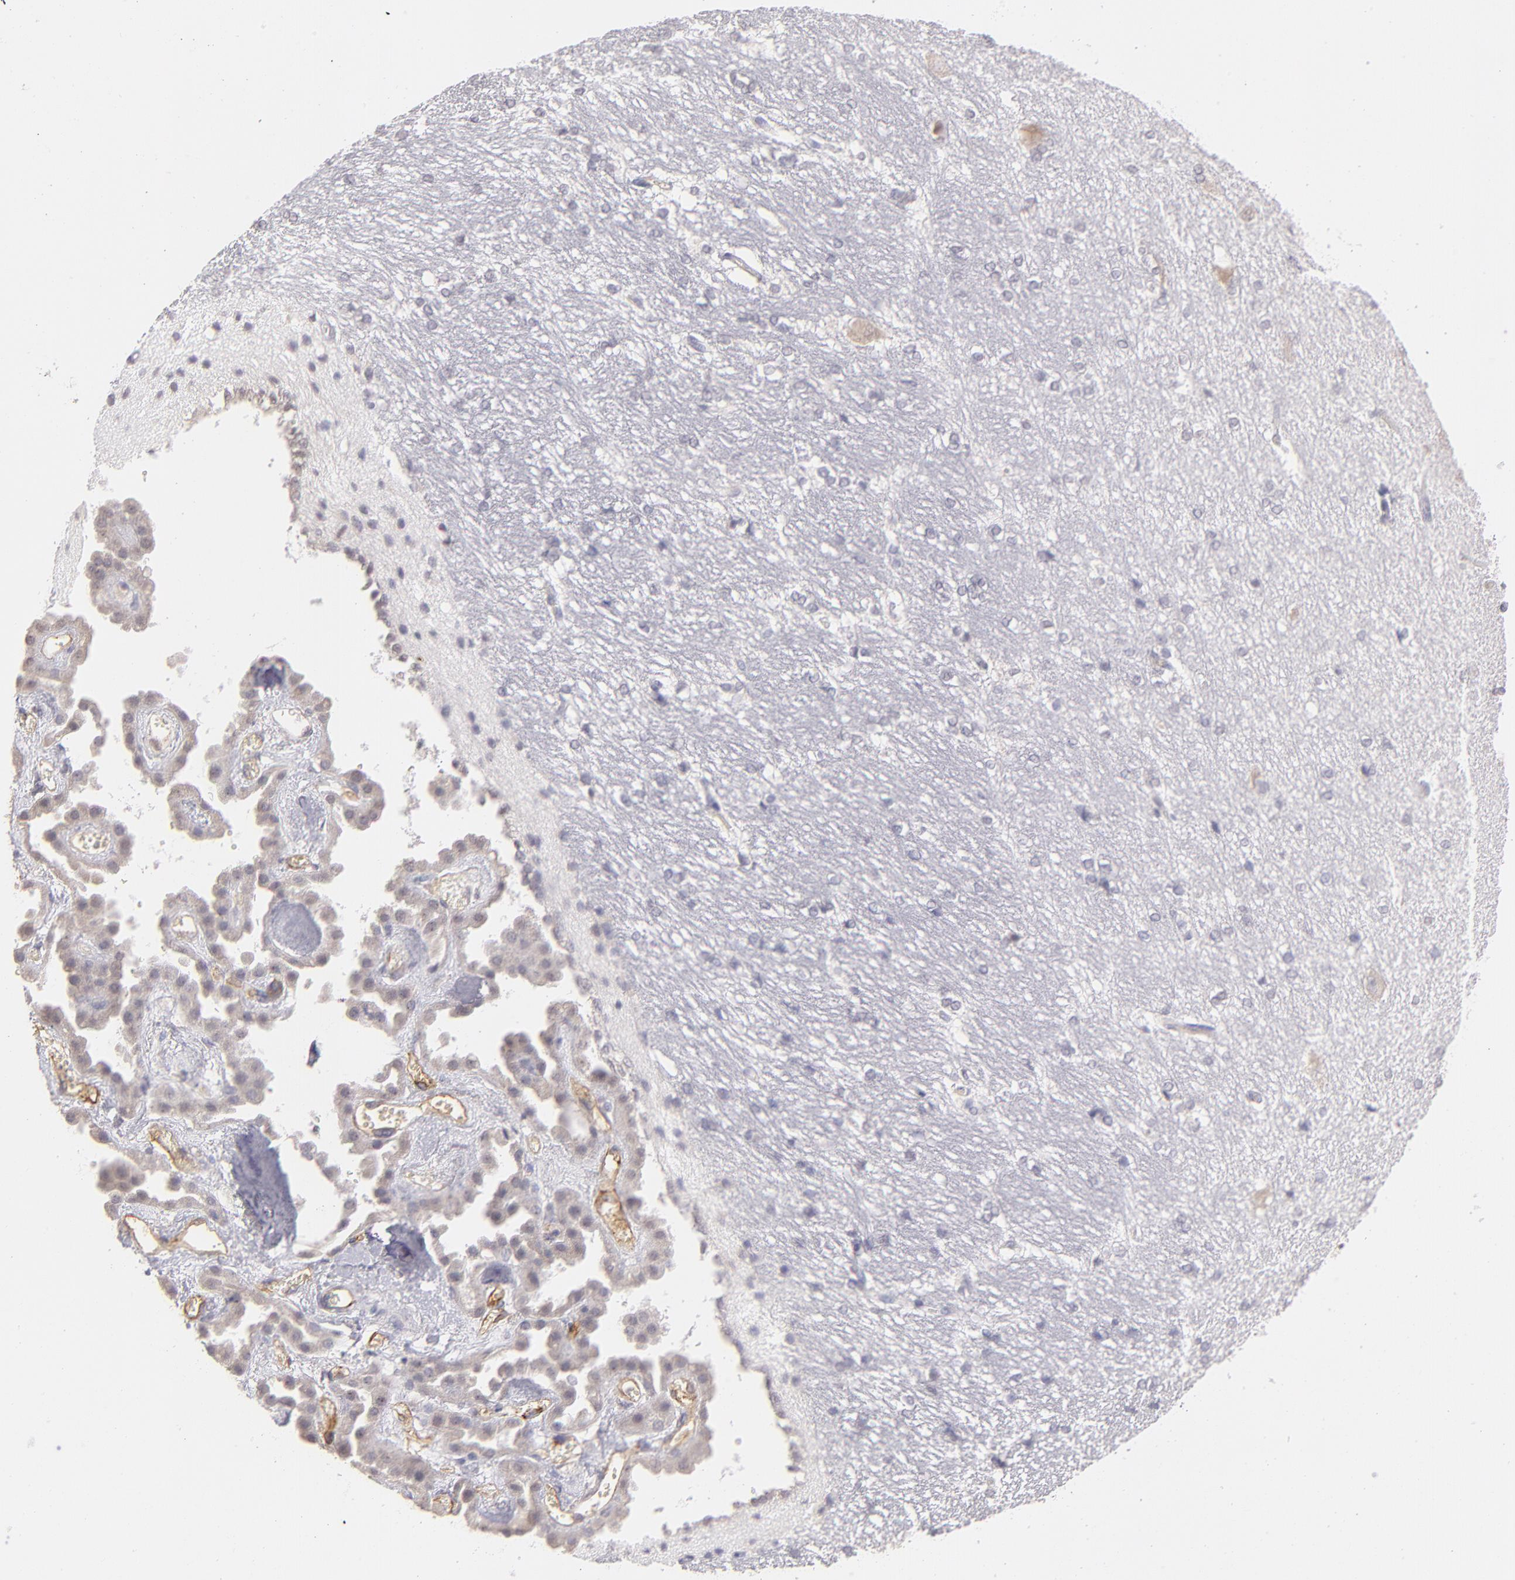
{"staining": {"intensity": "negative", "quantity": "none", "location": "none"}, "tissue": "hippocampus", "cell_type": "Glial cells", "image_type": "normal", "snomed": [{"axis": "morphology", "description": "Normal tissue, NOS"}, {"axis": "topography", "description": "Hippocampus"}], "caption": "Immunohistochemistry (IHC) photomicrograph of normal hippocampus: human hippocampus stained with DAB (3,3'-diaminobenzidine) exhibits no significant protein positivity in glial cells. The staining was performed using DAB (3,3'-diaminobenzidine) to visualize the protein expression in brown, while the nuclei were stained in blue with hematoxylin (Magnification: 20x).", "gene": "THBD", "patient": {"sex": "female", "age": 19}}